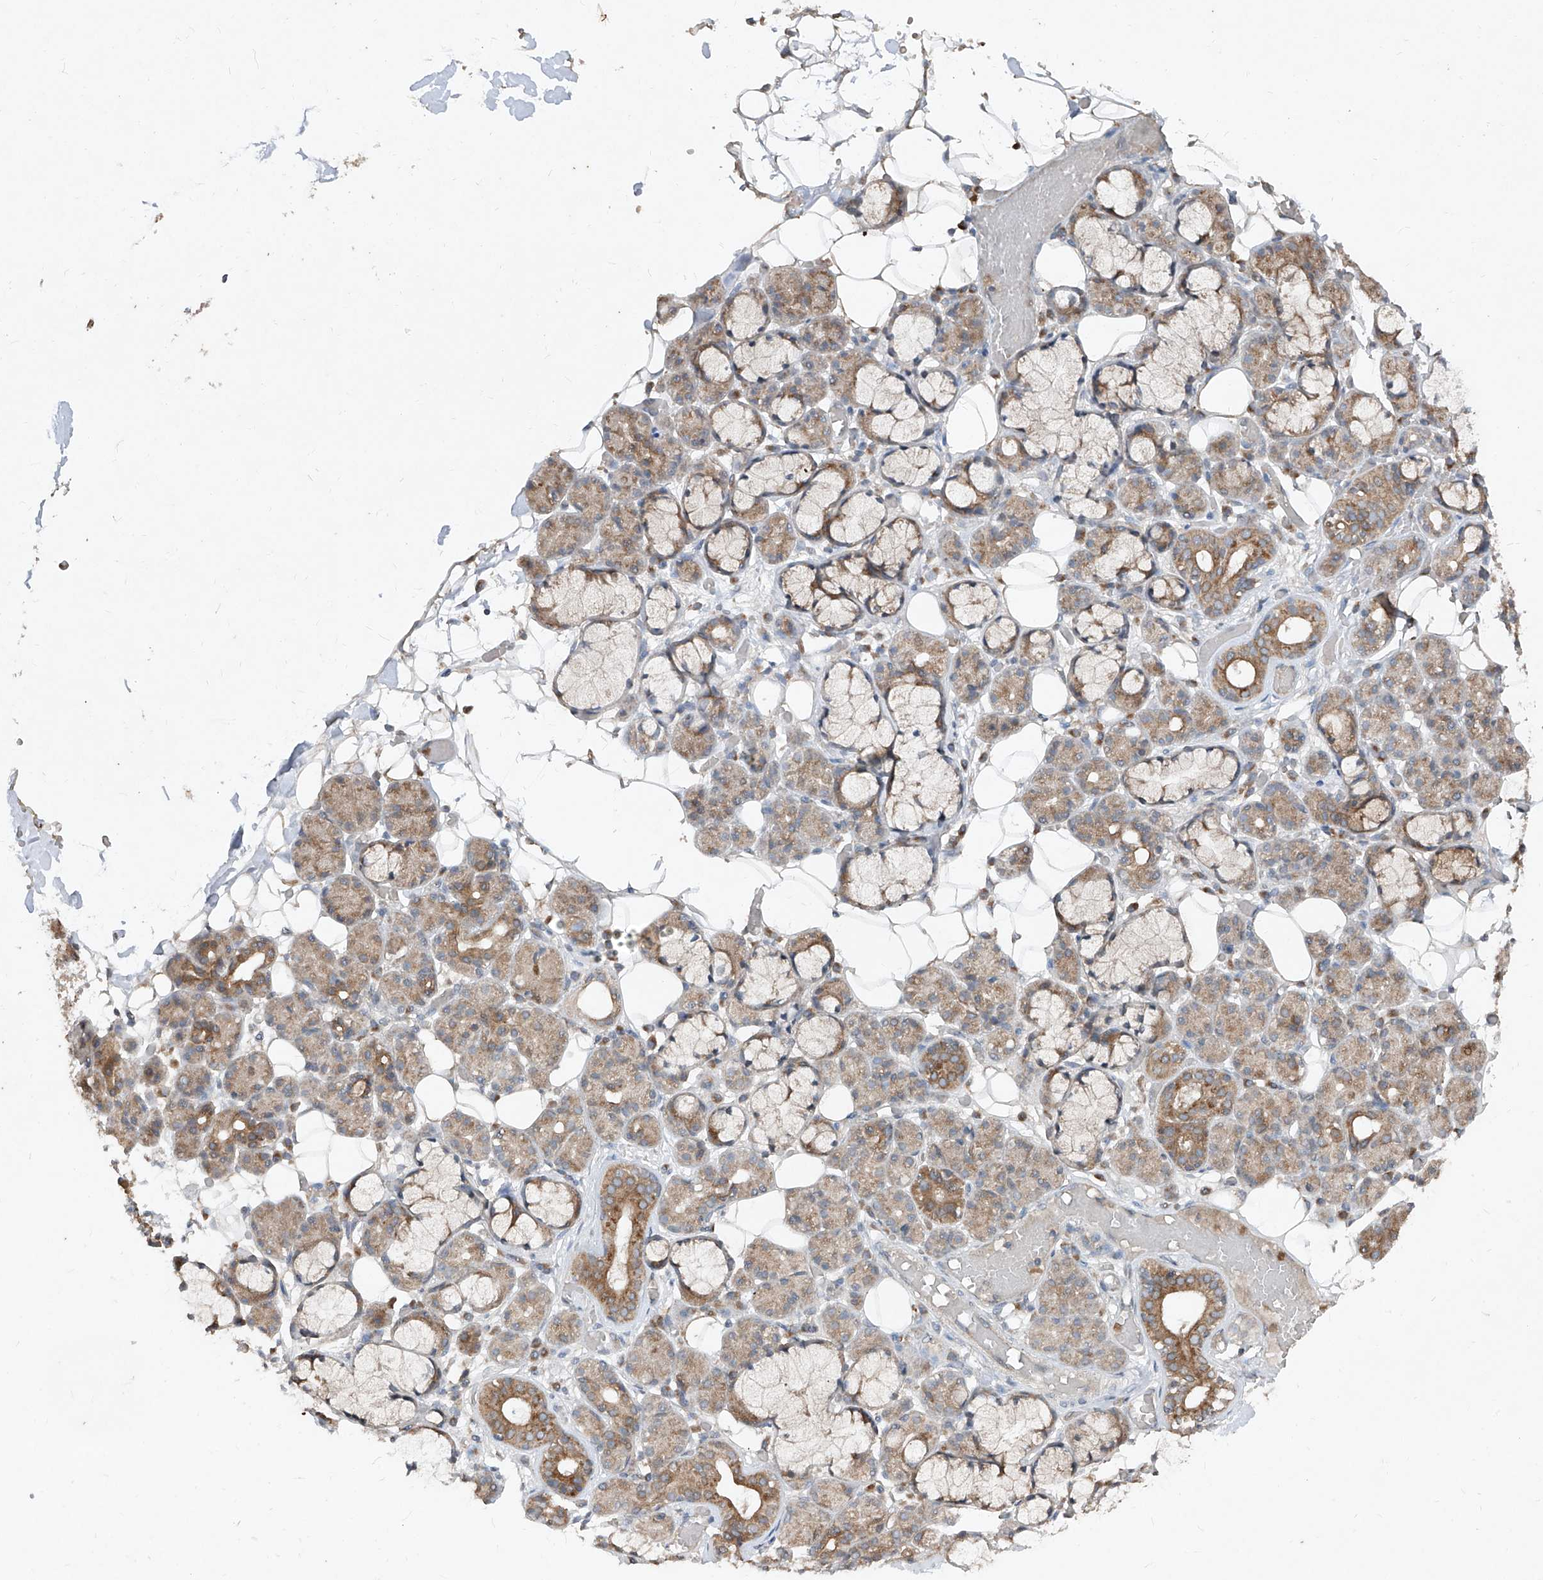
{"staining": {"intensity": "moderate", "quantity": ">75%", "location": "cytoplasmic/membranous"}, "tissue": "salivary gland", "cell_type": "Glandular cells", "image_type": "normal", "snomed": [{"axis": "morphology", "description": "Normal tissue, NOS"}, {"axis": "topography", "description": "Salivary gland"}], "caption": "The image shows immunohistochemical staining of benign salivary gland. There is moderate cytoplasmic/membranous staining is present in approximately >75% of glandular cells.", "gene": "ABCD3", "patient": {"sex": "male", "age": 63}}